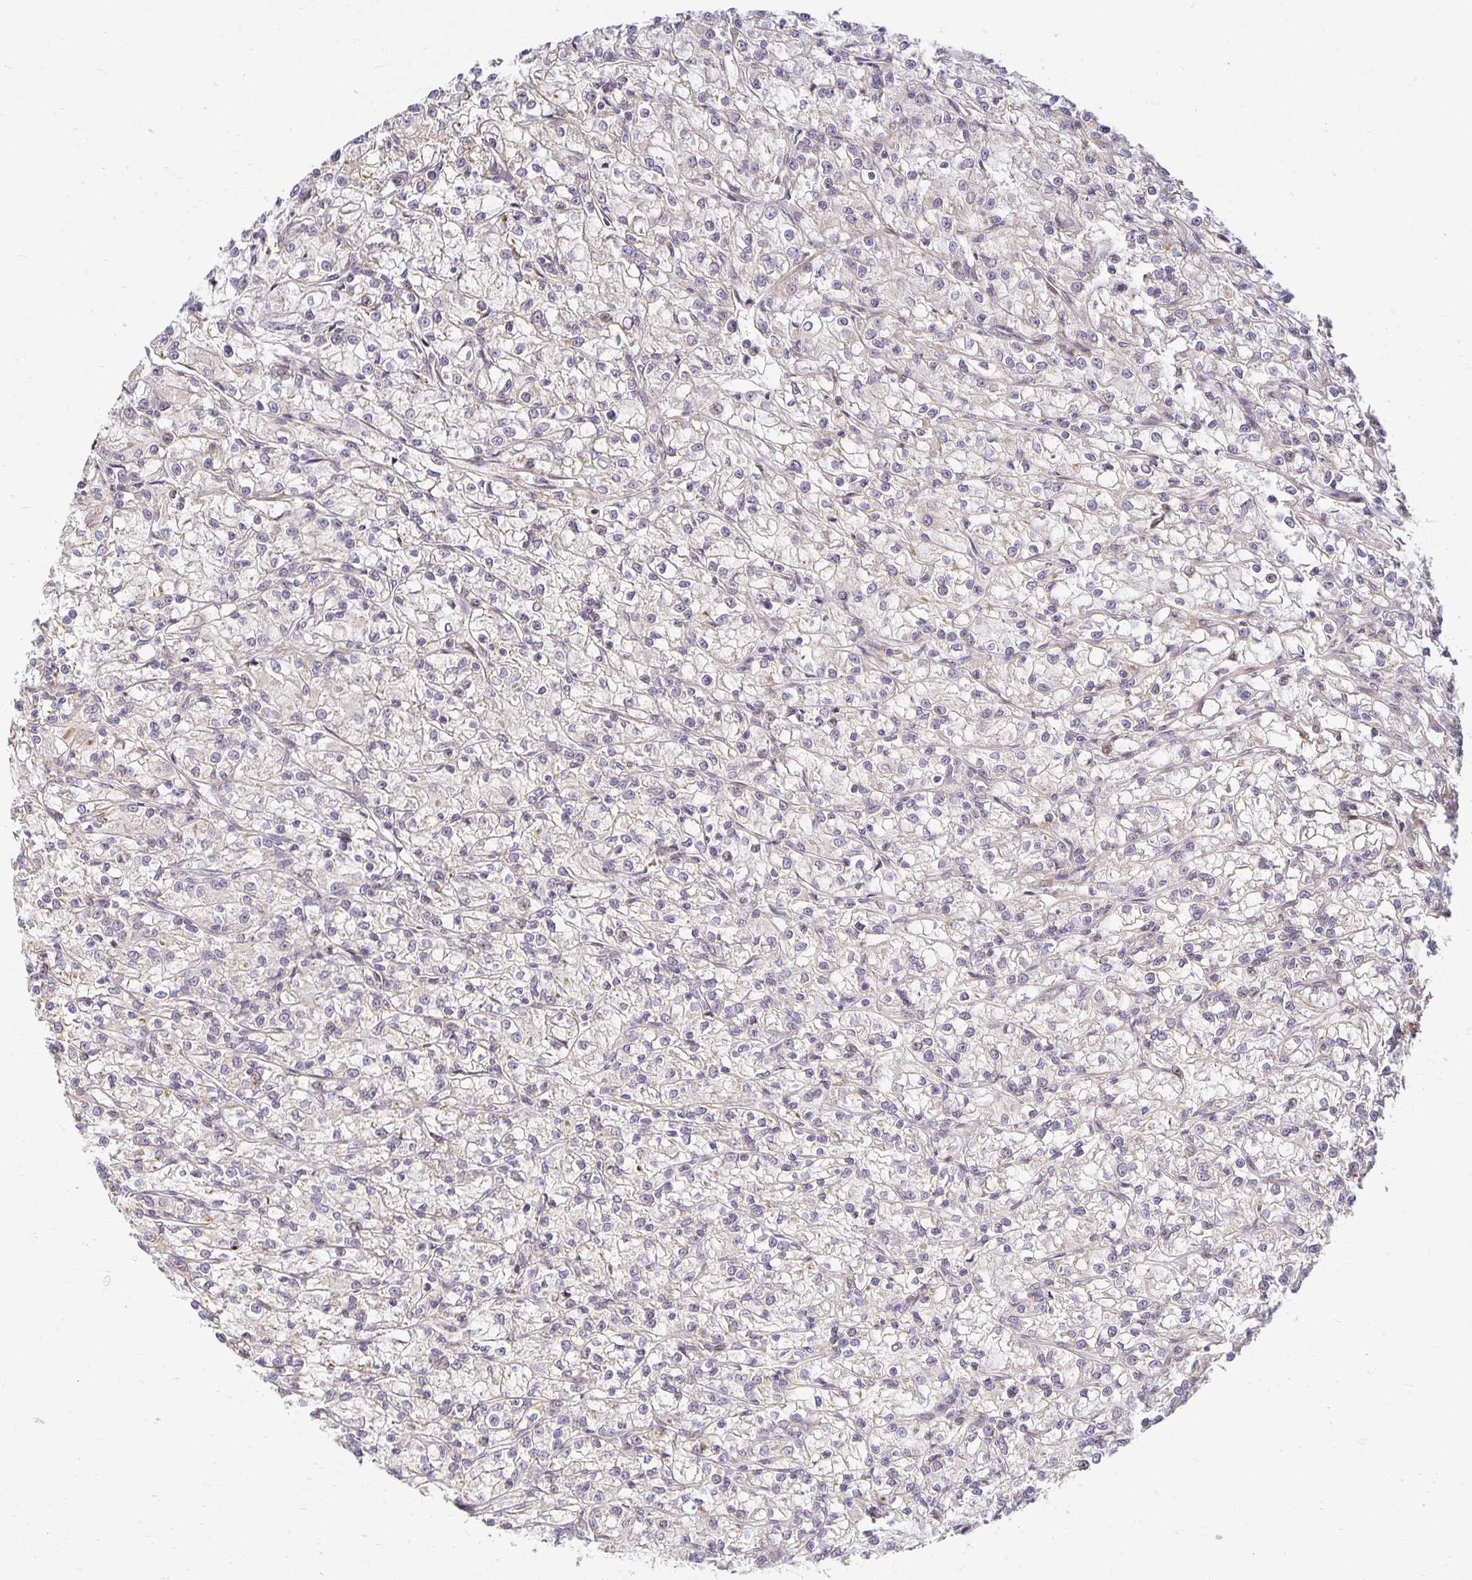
{"staining": {"intensity": "negative", "quantity": "none", "location": "none"}, "tissue": "renal cancer", "cell_type": "Tumor cells", "image_type": "cancer", "snomed": [{"axis": "morphology", "description": "Adenocarcinoma, NOS"}, {"axis": "topography", "description": "Kidney"}], "caption": "Tumor cells show no significant protein positivity in renal adenocarcinoma.", "gene": "EHF", "patient": {"sex": "female", "age": 59}}